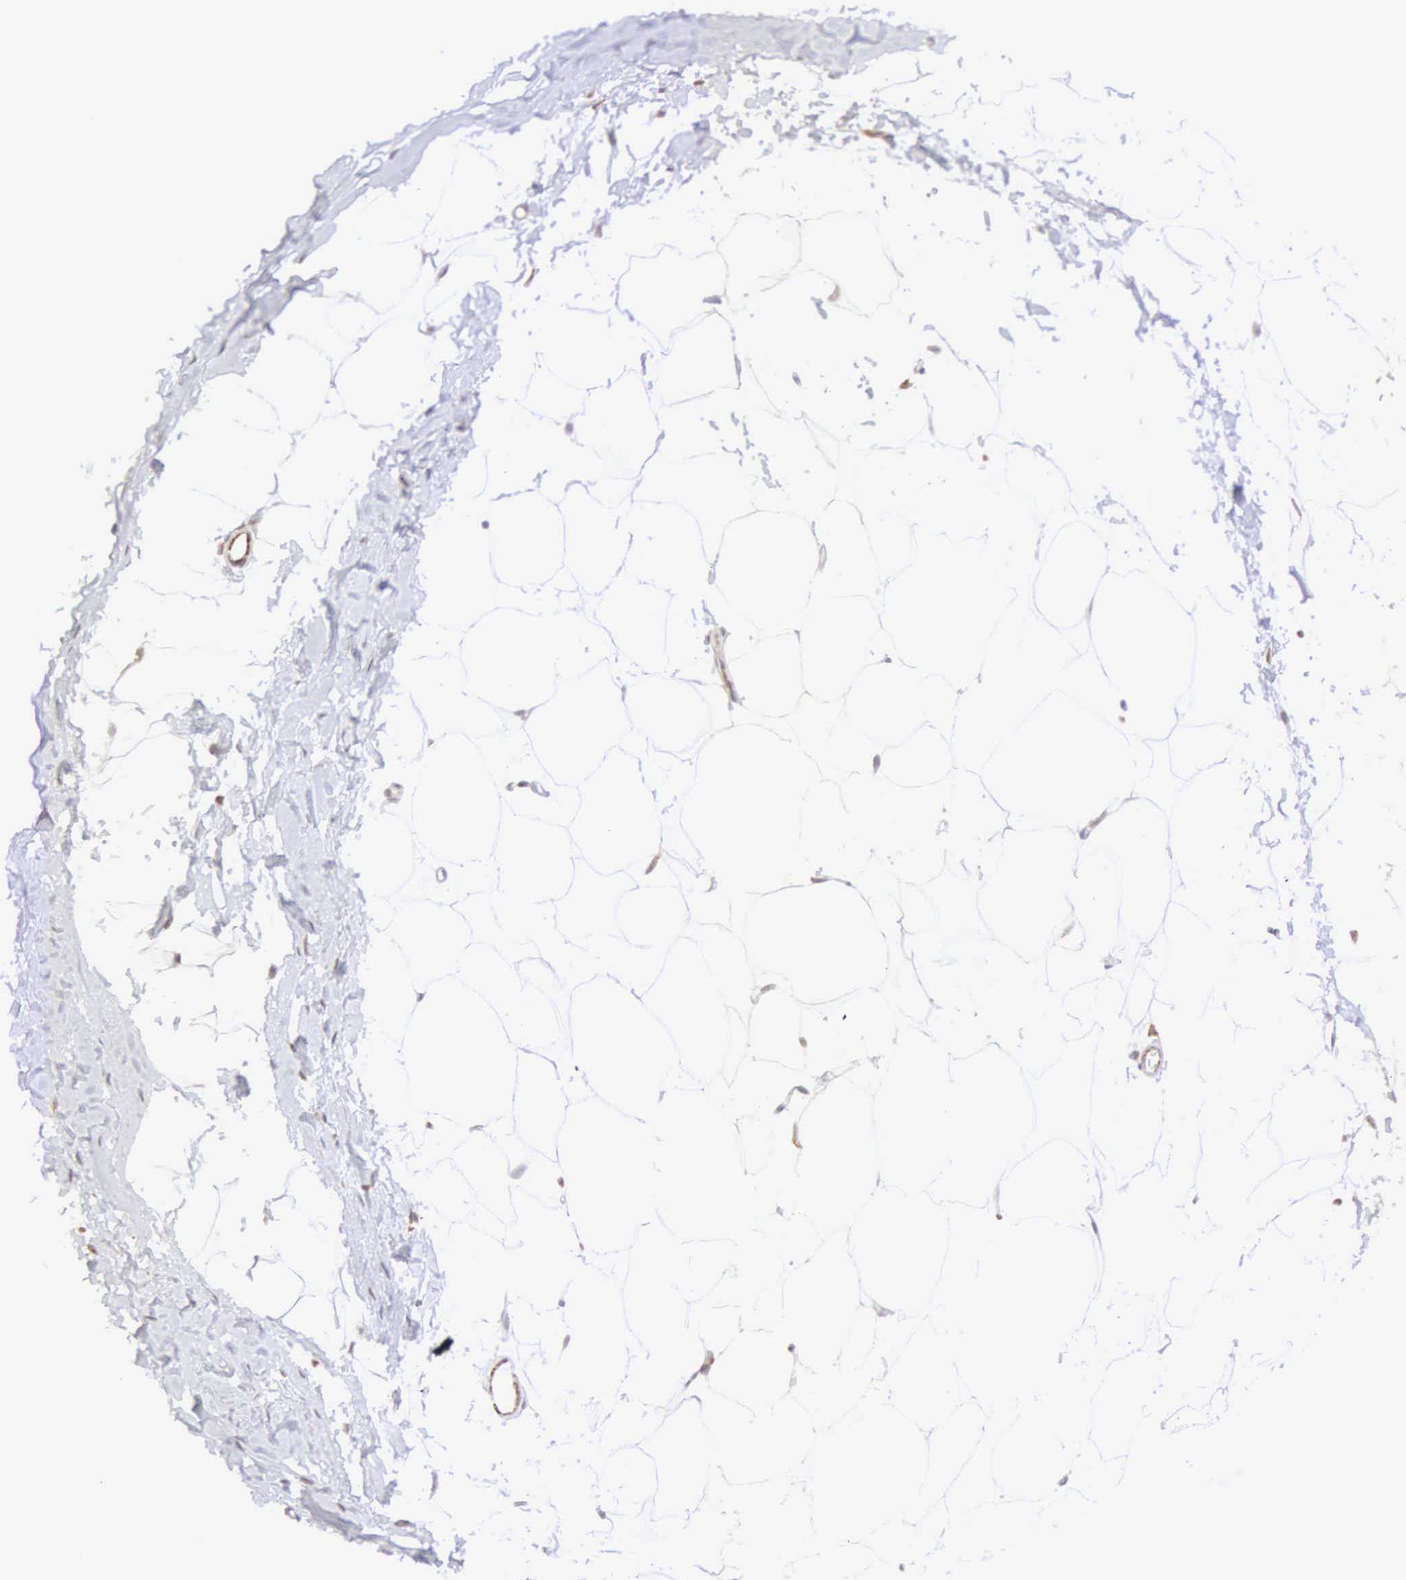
{"staining": {"intensity": "weak", "quantity": "25%-75%", "location": "nuclear"}, "tissue": "adipose tissue", "cell_type": "Adipocytes", "image_type": "normal", "snomed": [{"axis": "morphology", "description": "Normal tissue, NOS"}, {"axis": "topography", "description": "Breast"}], "caption": "Brown immunohistochemical staining in benign human adipose tissue exhibits weak nuclear positivity in about 25%-75% of adipocytes.", "gene": "MORC2", "patient": {"sex": "female", "age": 45}}